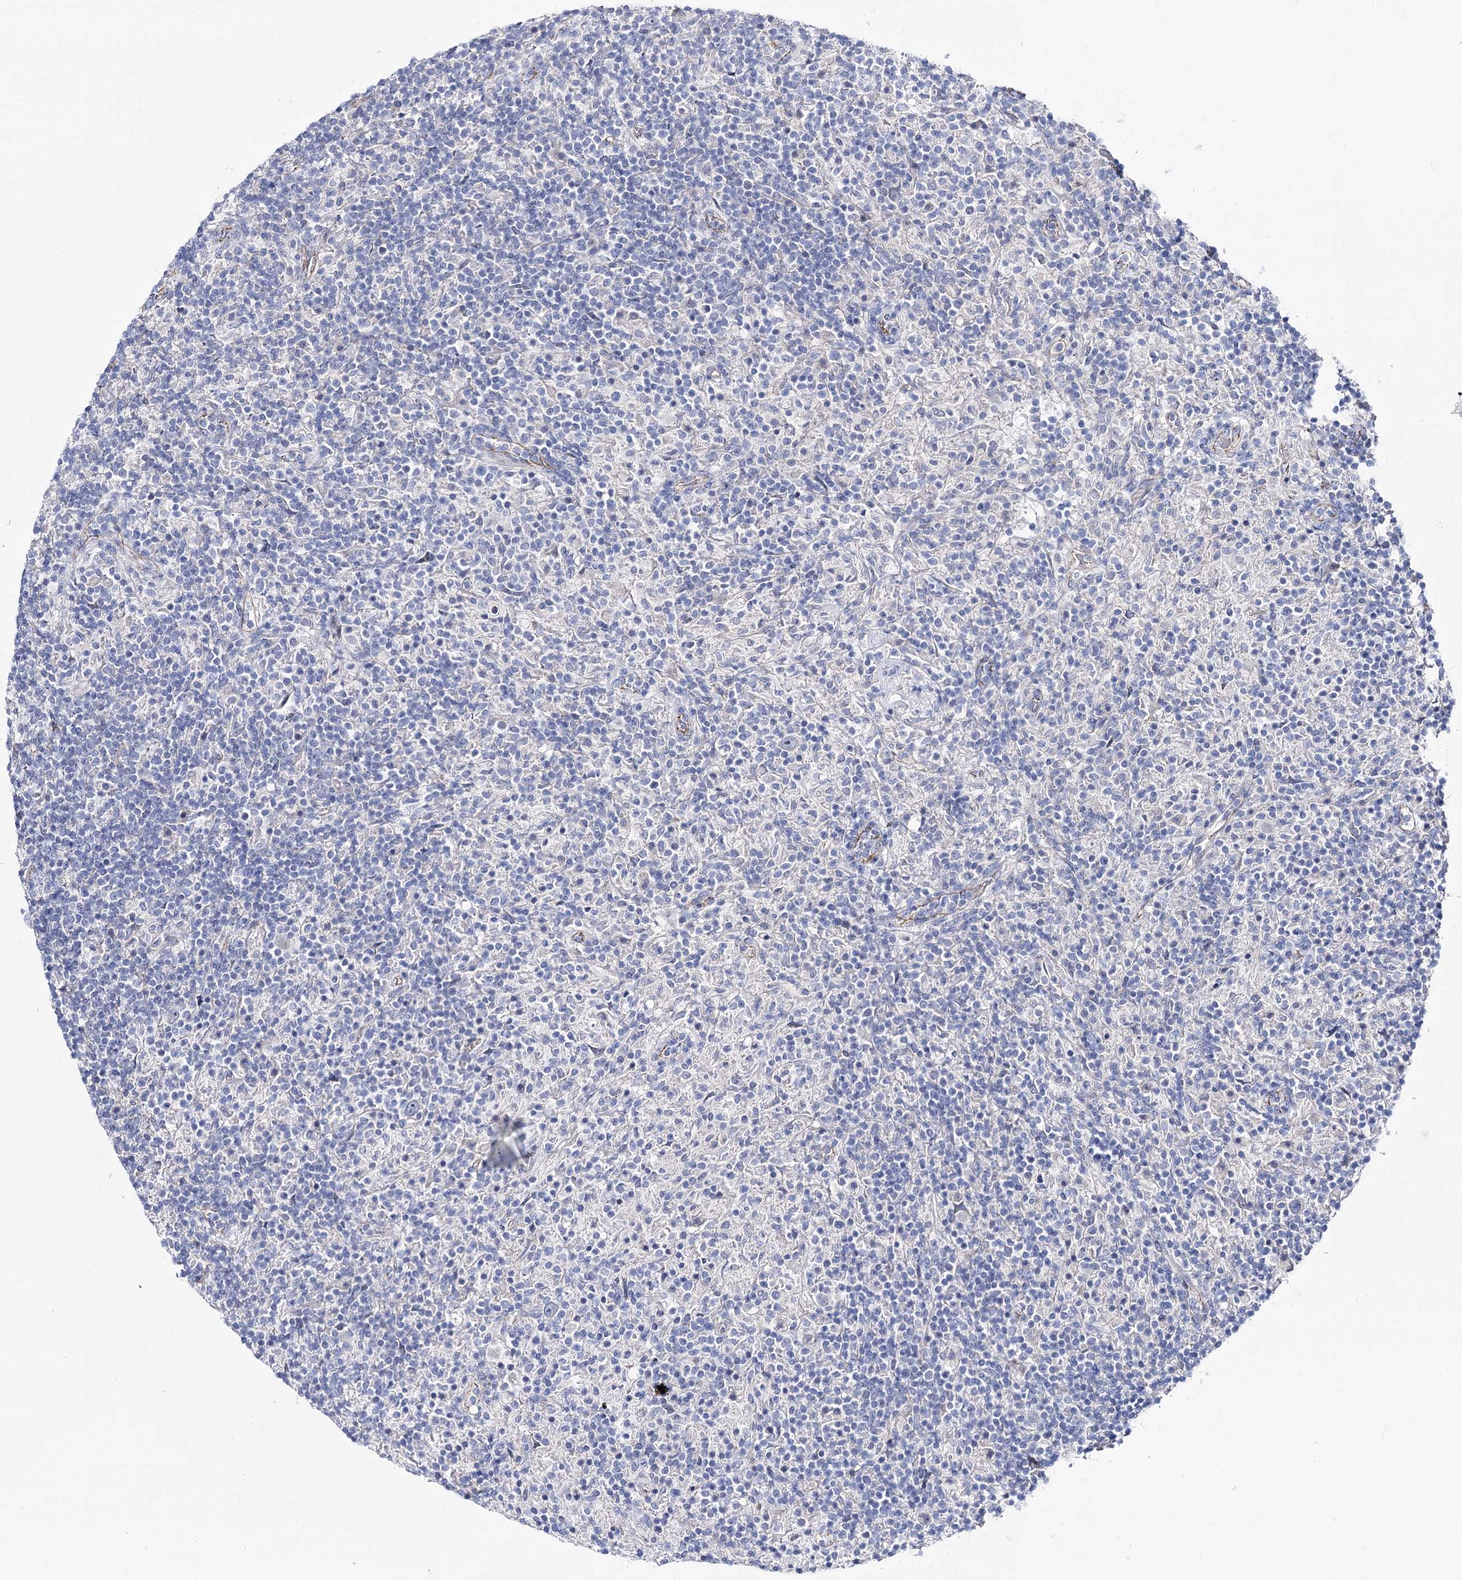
{"staining": {"intensity": "negative", "quantity": "none", "location": "none"}, "tissue": "lymphoma", "cell_type": "Tumor cells", "image_type": "cancer", "snomed": [{"axis": "morphology", "description": "Hodgkin's disease, NOS"}, {"axis": "topography", "description": "Lymph node"}], "caption": "High magnification brightfield microscopy of Hodgkin's disease stained with DAB (3,3'-diaminobenzidine) (brown) and counterstained with hematoxylin (blue): tumor cells show no significant staining.", "gene": "NRAP", "patient": {"sex": "male", "age": 70}}